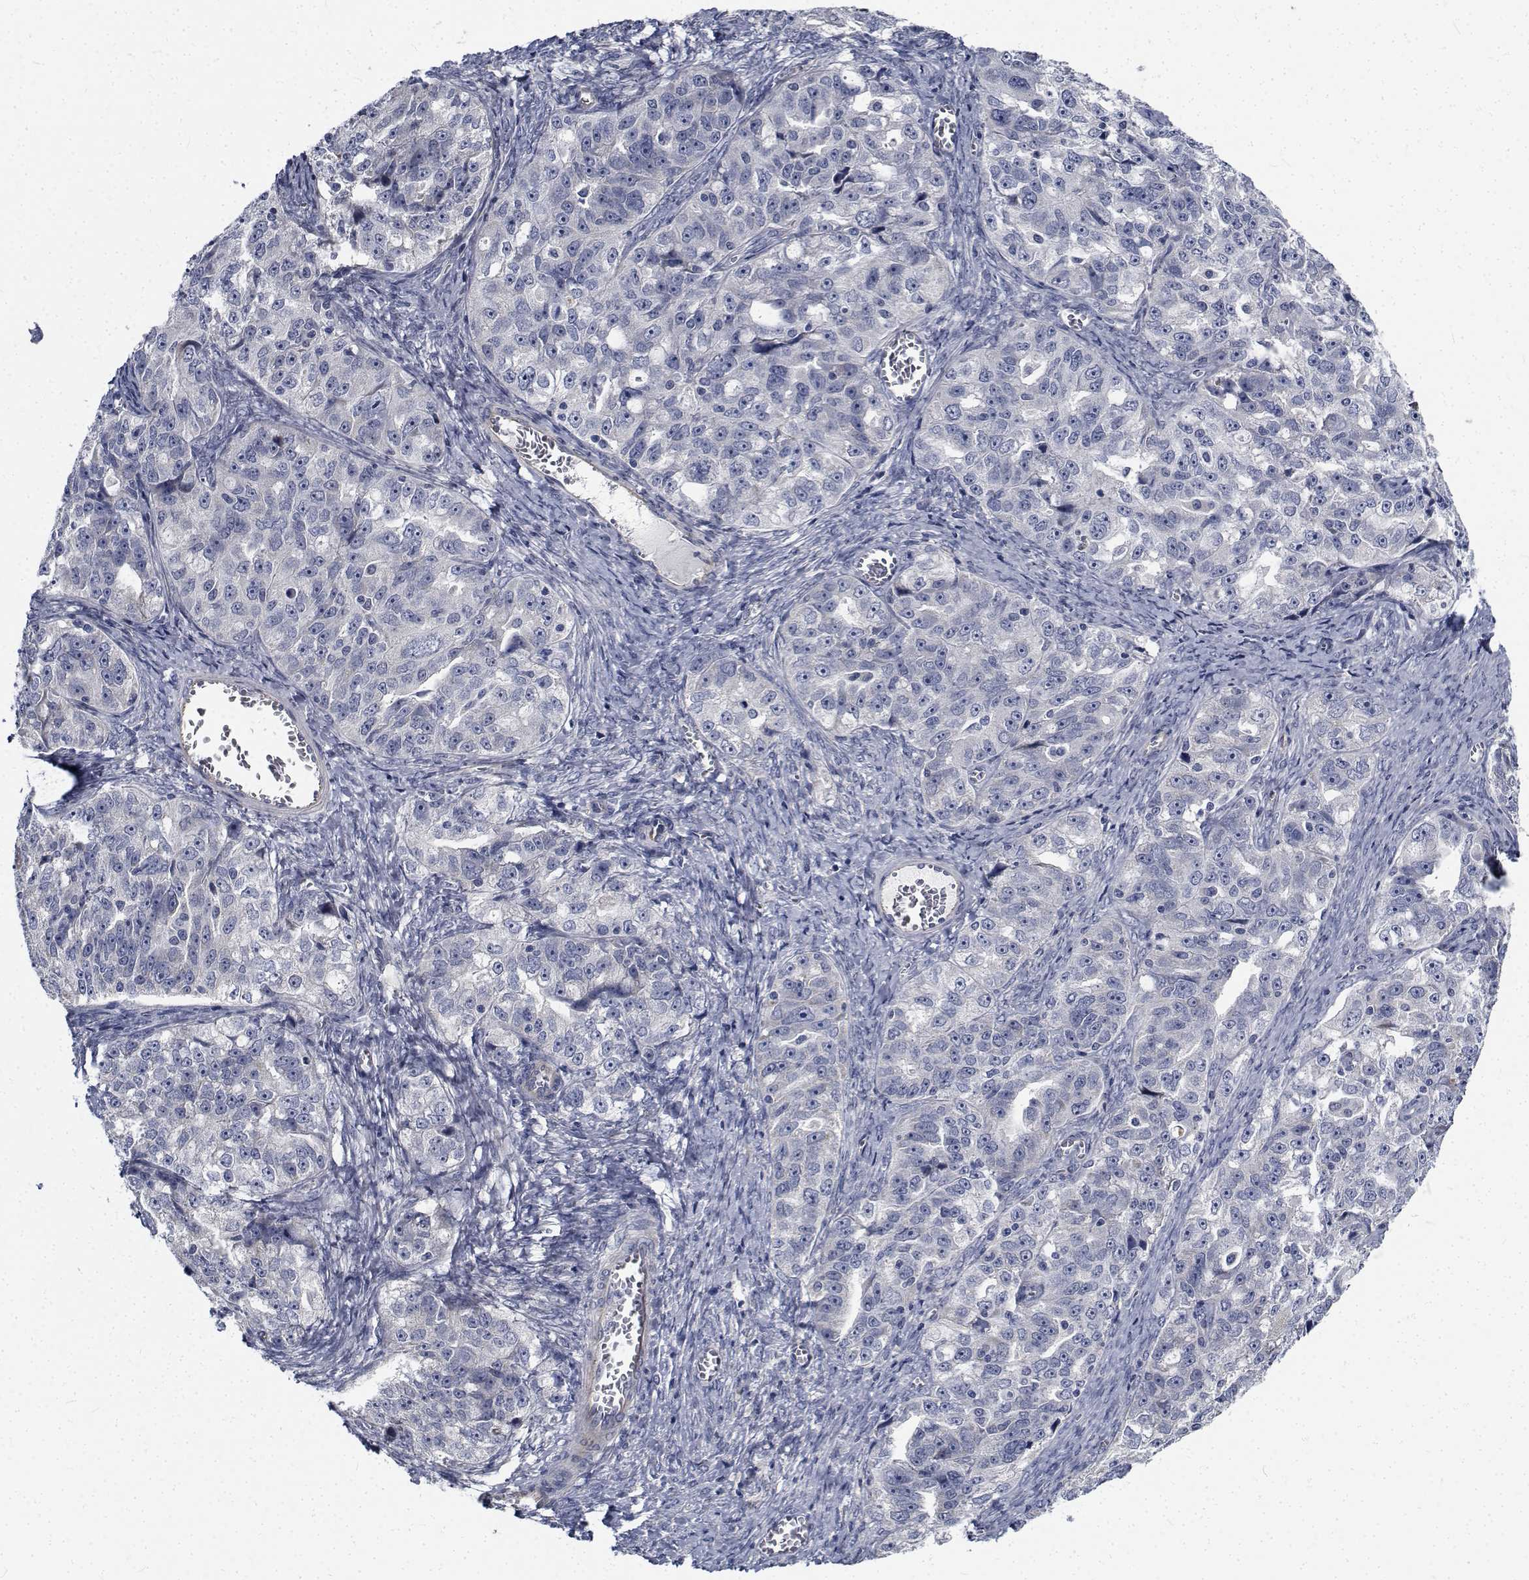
{"staining": {"intensity": "negative", "quantity": "none", "location": "none"}, "tissue": "ovarian cancer", "cell_type": "Tumor cells", "image_type": "cancer", "snomed": [{"axis": "morphology", "description": "Cystadenocarcinoma, serous, NOS"}, {"axis": "topography", "description": "Ovary"}], "caption": "The photomicrograph demonstrates no staining of tumor cells in ovarian cancer (serous cystadenocarcinoma).", "gene": "TTBK1", "patient": {"sex": "female", "age": 51}}